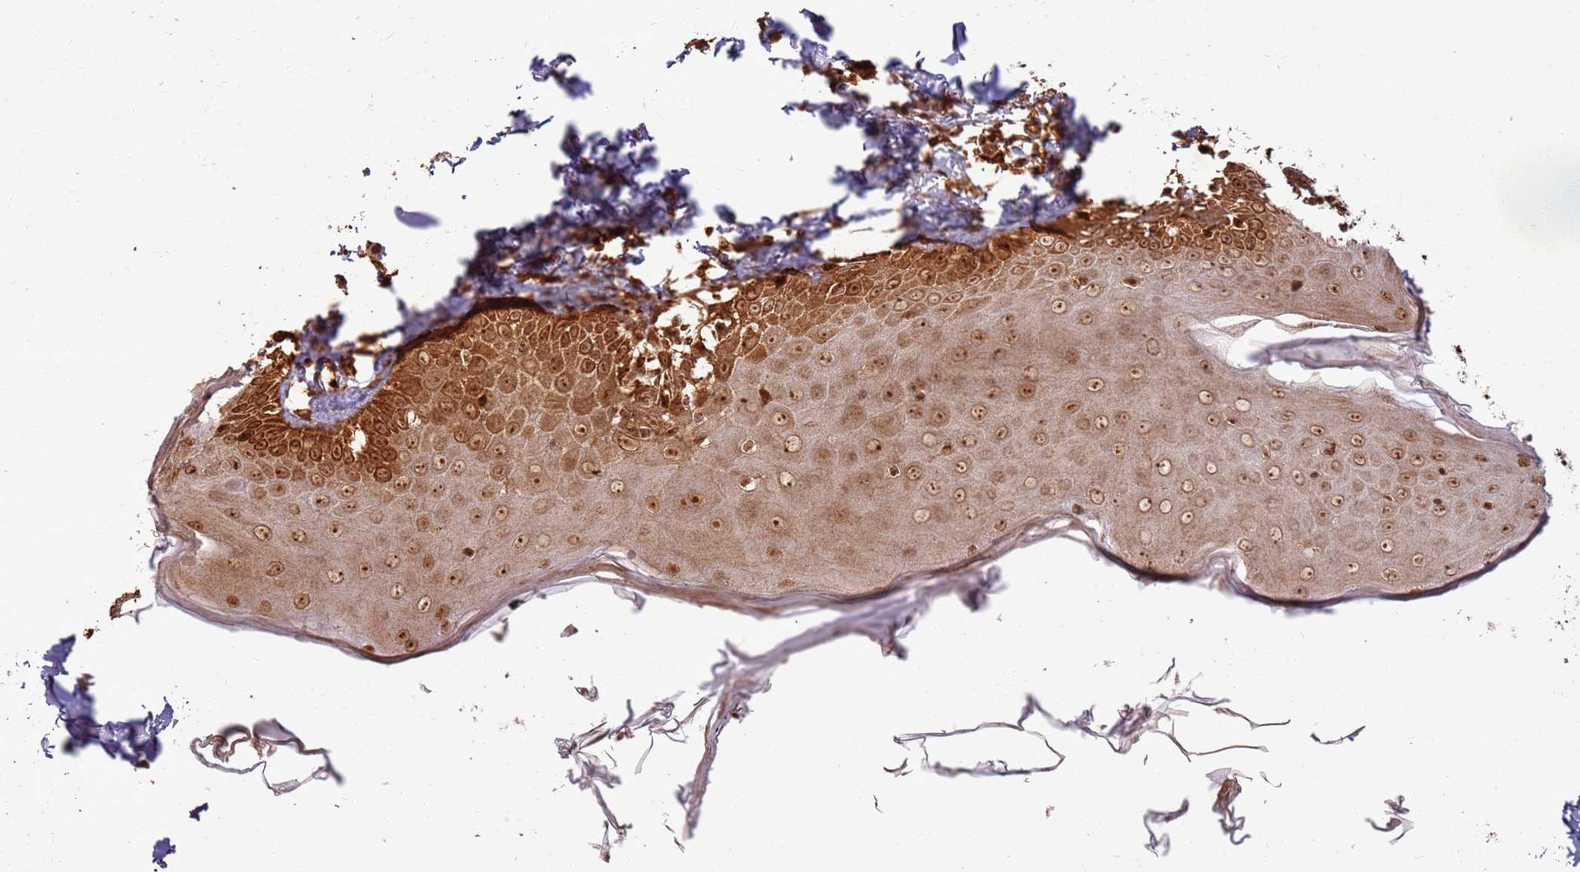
{"staining": {"intensity": "strong", "quantity": ">75%", "location": "cytoplasmic/membranous"}, "tissue": "skin", "cell_type": "Fibroblasts", "image_type": "normal", "snomed": [{"axis": "morphology", "description": "Normal tissue, NOS"}, {"axis": "topography", "description": "Skin"}], "caption": "Skin stained with DAB IHC displays high levels of strong cytoplasmic/membranous expression in about >75% of fibroblasts.", "gene": "TBC1D13", "patient": {"sex": "male", "age": 52}}